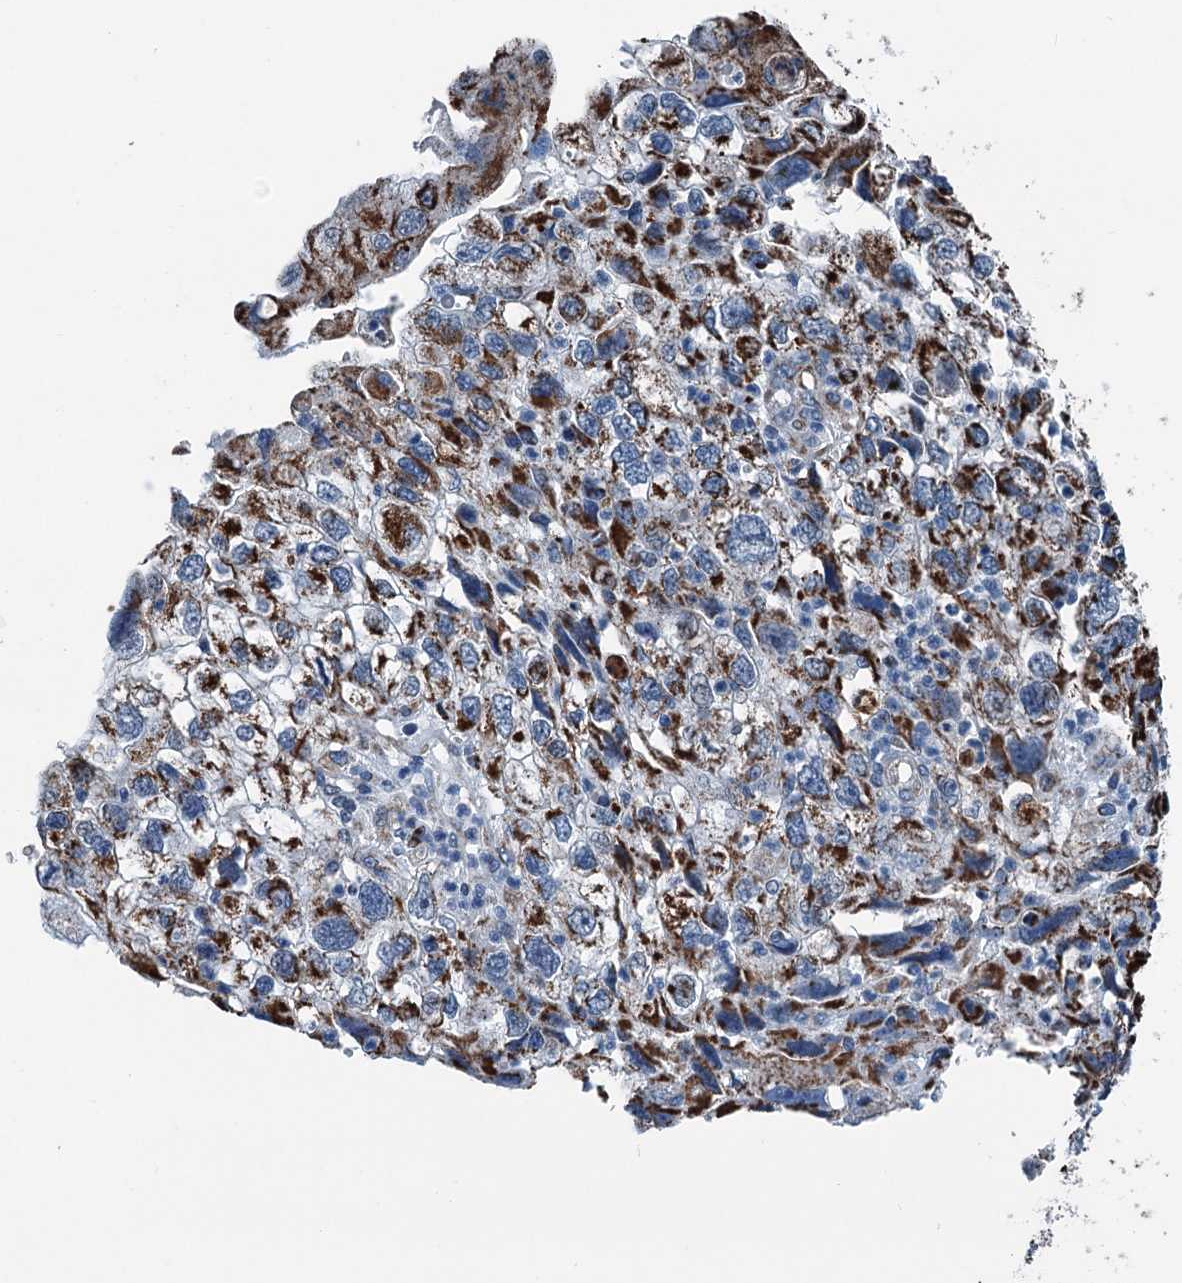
{"staining": {"intensity": "strong", "quantity": "<25%", "location": "cytoplasmic/membranous"}, "tissue": "endometrial cancer", "cell_type": "Tumor cells", "image_type": "cancer", "snomed": [{"axis": "morphology", "description": "Adenocarcinoma, NOS"}, {"axis": "topography", "description": "Endometrium"}], "caption": "Endometrial cancer was stained to show a protein in brown. There is medium levels of strong cytoplasmic/membranous staining in approximately <25% of tumor cells.", "gene": "TRPT1", "patient": {"sex": "female", "age": 49}}